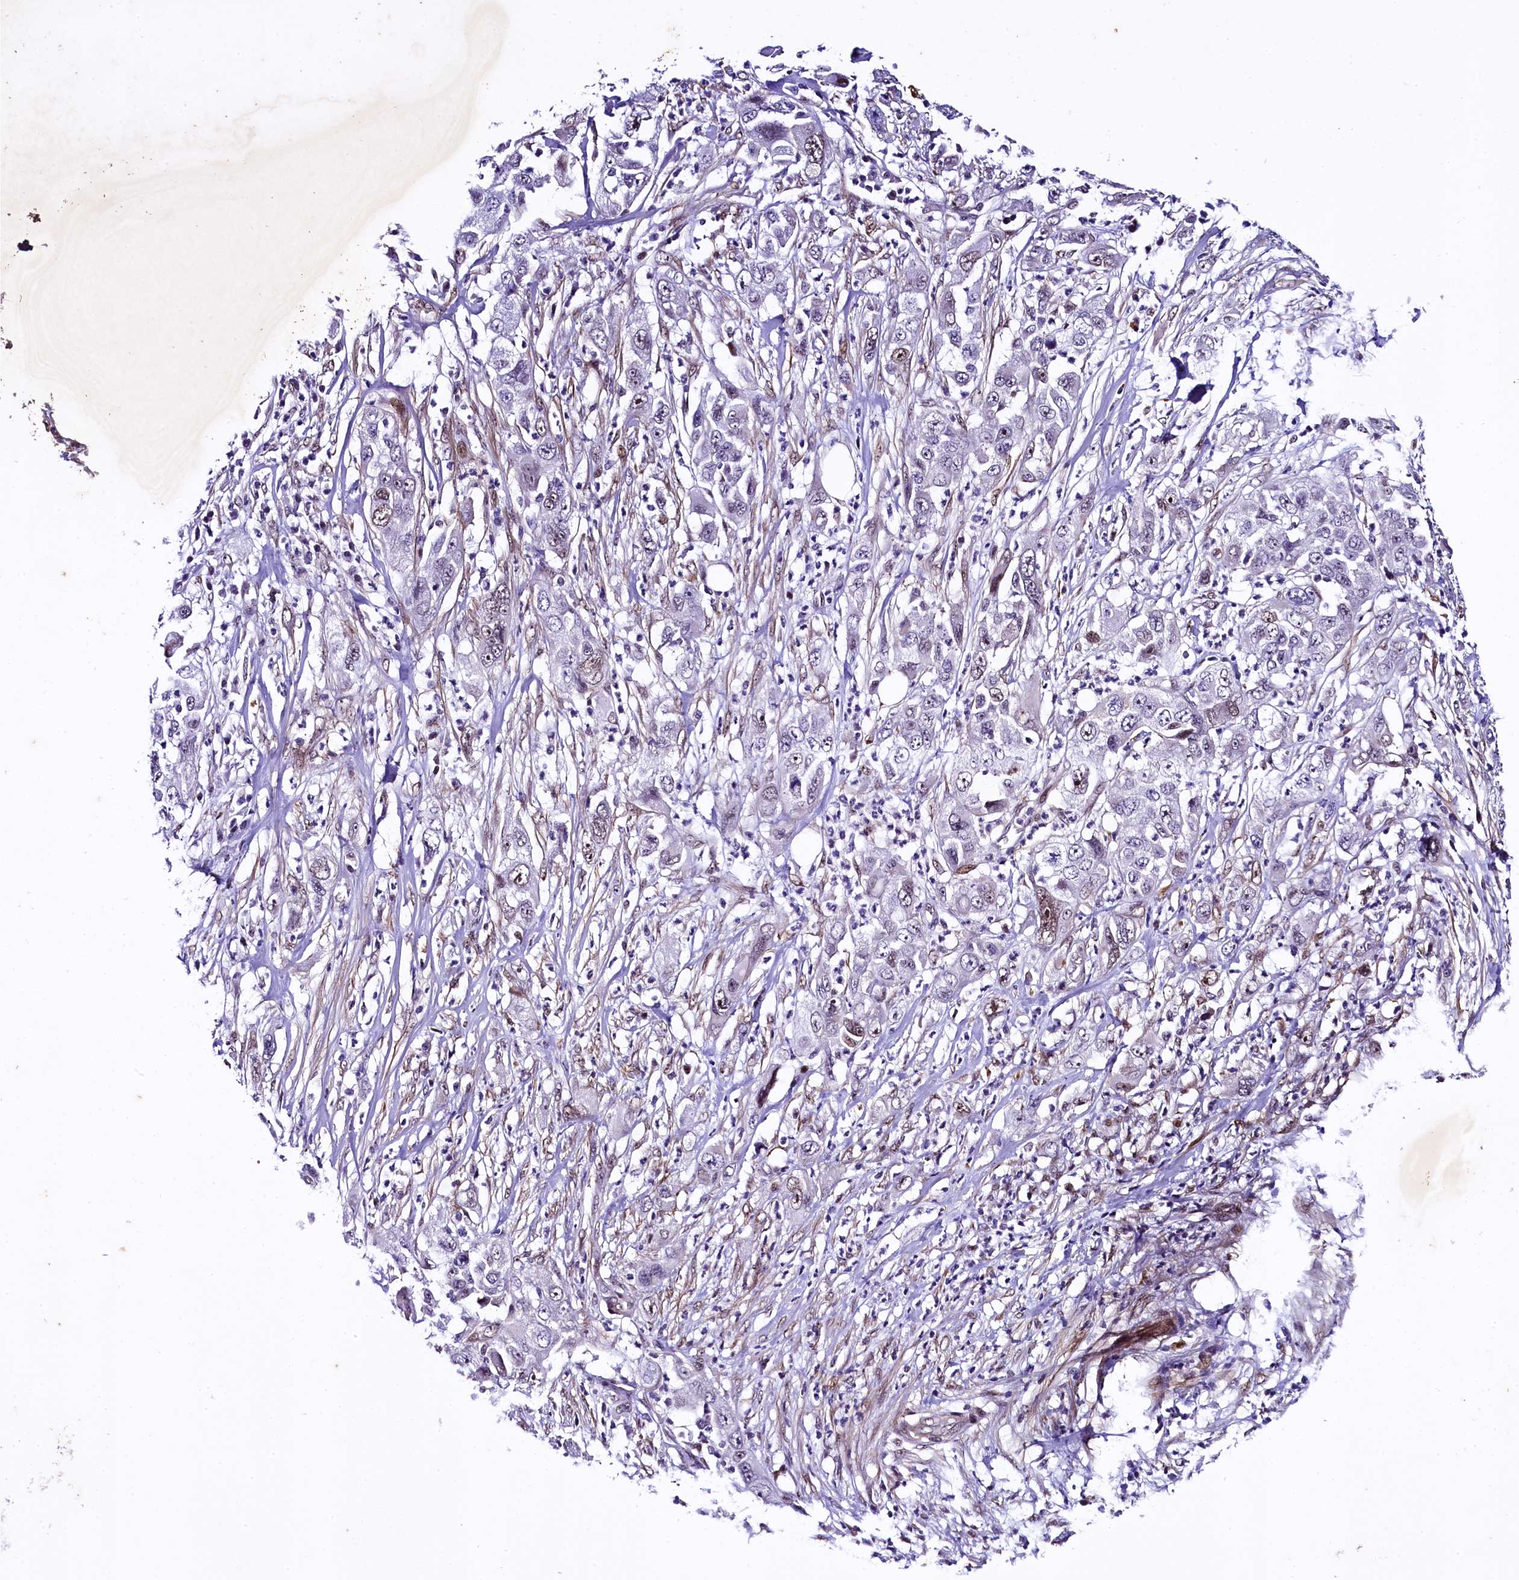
{"staining": {"intensity": "weak", "quantity": "<25%", "location": "nuclear"}, "tissue": "pancreatic cancer", "cell_type": "Tumor cells", "image_type": "cancer", "snomed": [{"axis": "morphology", "description": "Adenocarcinoma, NOS"}, {"axis": "topography", "description": "Pancreas"}], "caption": "The image exhibits no significant staining in tumor cells of pancreatic cancer (adenocarcinoma). (DAB (3,3'-diaminobenzidine) IHC, high magnification).", "gene": "SAMD10", "patient": {"sex": "female", "age": 78}}